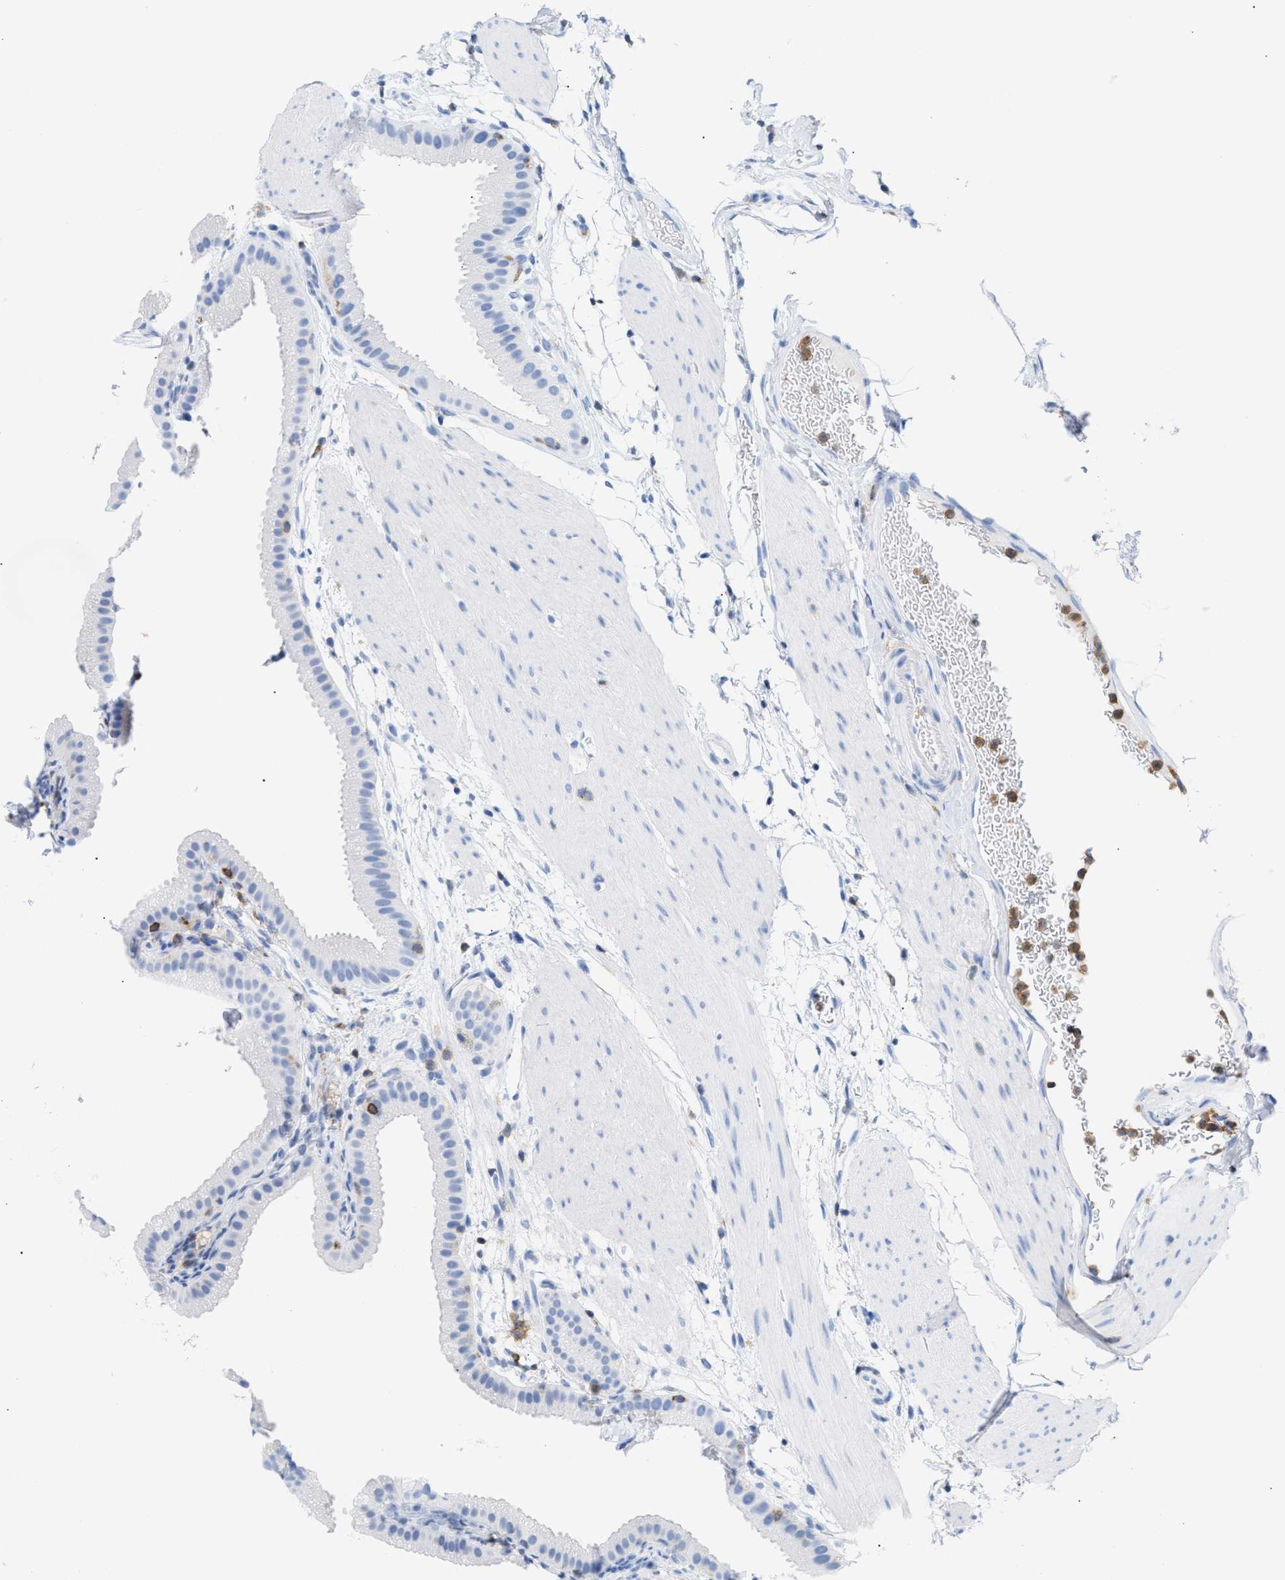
{"staining": {"intensity": "negative", "quantity": "none", "location": "none"}, "tissue": "gallbladder", "cell_type": "Glandular cells", "image_type": "normal", "snomed": [{"axis": "morphology", "description": "Normal tissue, NOS"}, {"axis": "topography", "description": "Gallbladder"}], "caption": "IHC of normal human gallbladder demonstrates no staining in glandular cells. (DAB (3,3'-diaminobenzidine) IHC, high magnification).", "gene": "LCP1", "patient": {"sex": "female", "age": 64}}